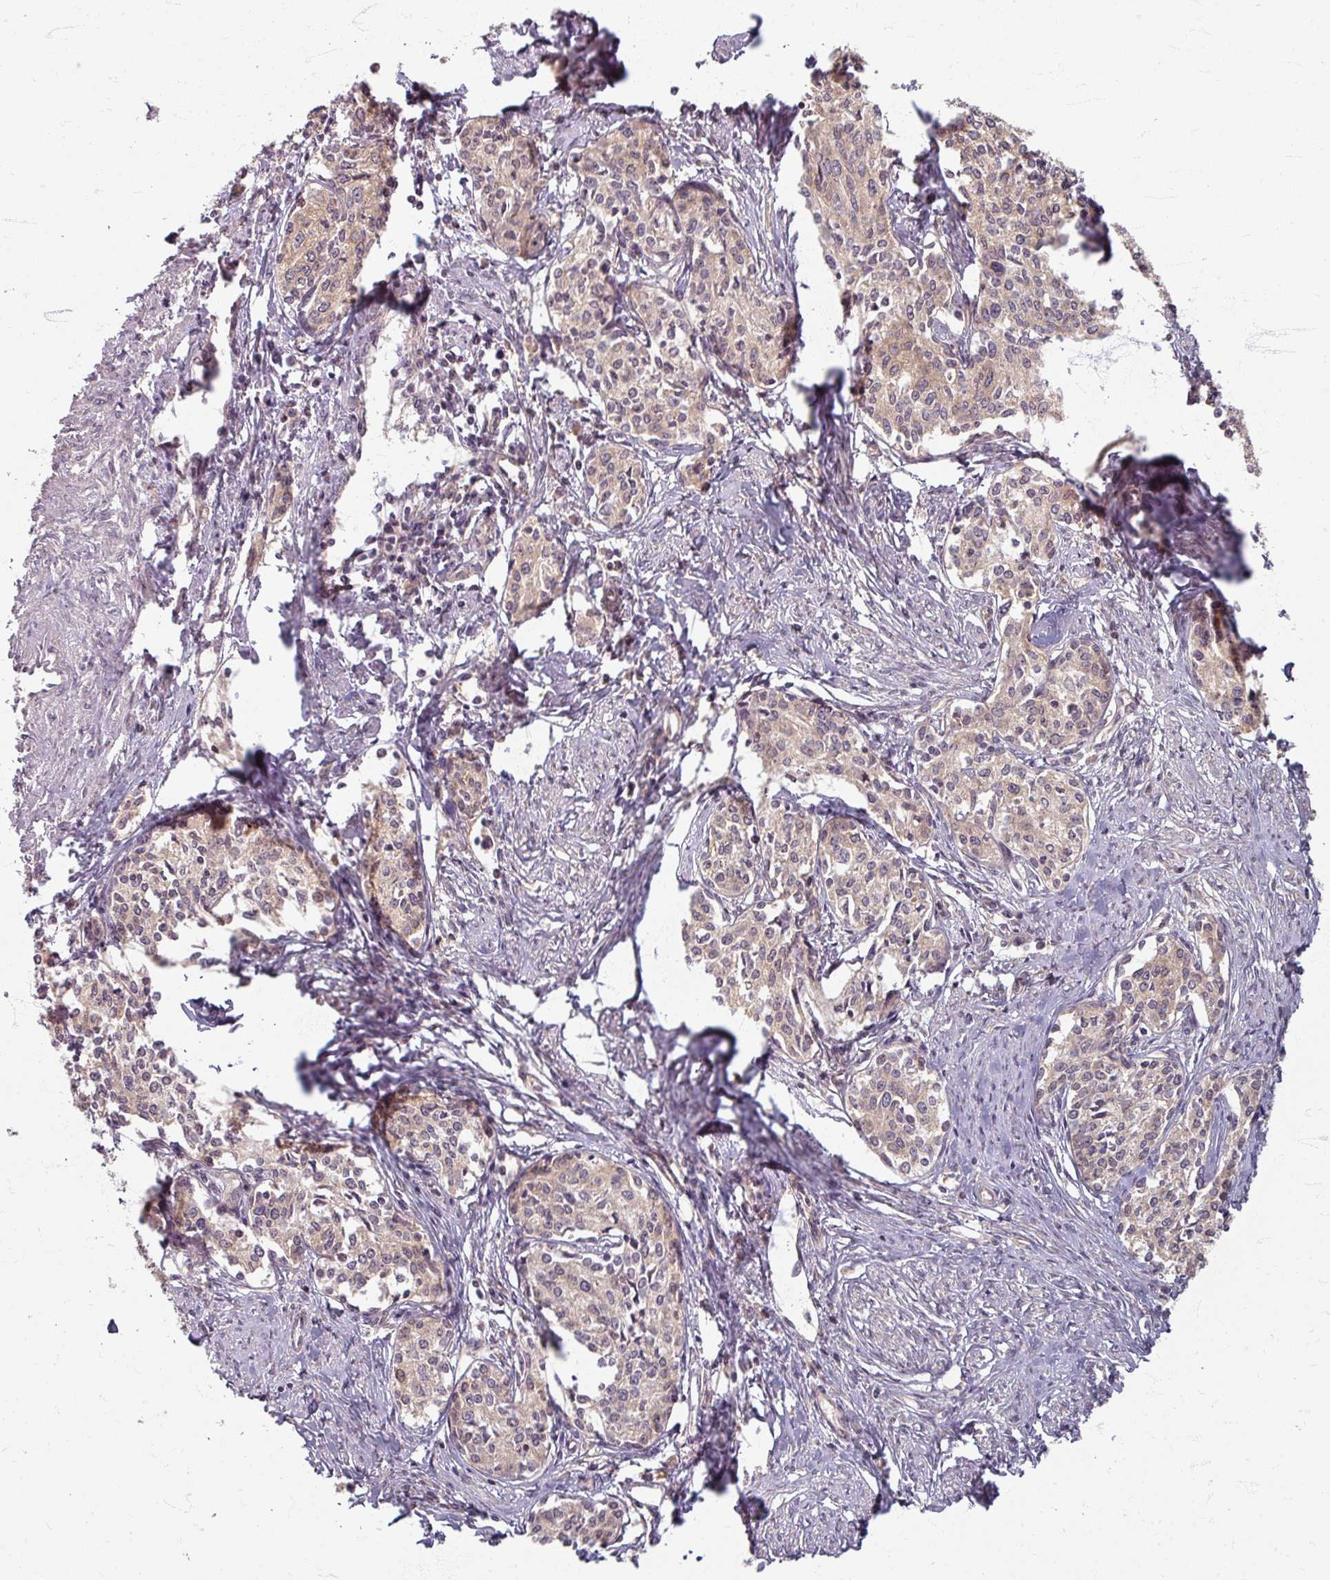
{"staining": {"intensity": "weak", "quantity": ">75%", "location": "cytoplasmic/membranous"}, "tissue": "cervical cancer", "cell_type": "Tumor cells", "image_type": "cancer", "snomed": [{"axis": "morphology", "description": "Squamous cell carcinoma, NOS"}, {"axis": "morphology", "description": "Adenocarcinoma, NOS"}, {"axis": "topography", "description": "Cervix"}], "caption": "IHC image of human cervical cancer stained for a protein (brown), which shows low levels of weak cytoplasmic/membranous positivity in about >75% of tumor cells.", "gene": "STAM", "patient": {"sex": "female", "age": 52}}